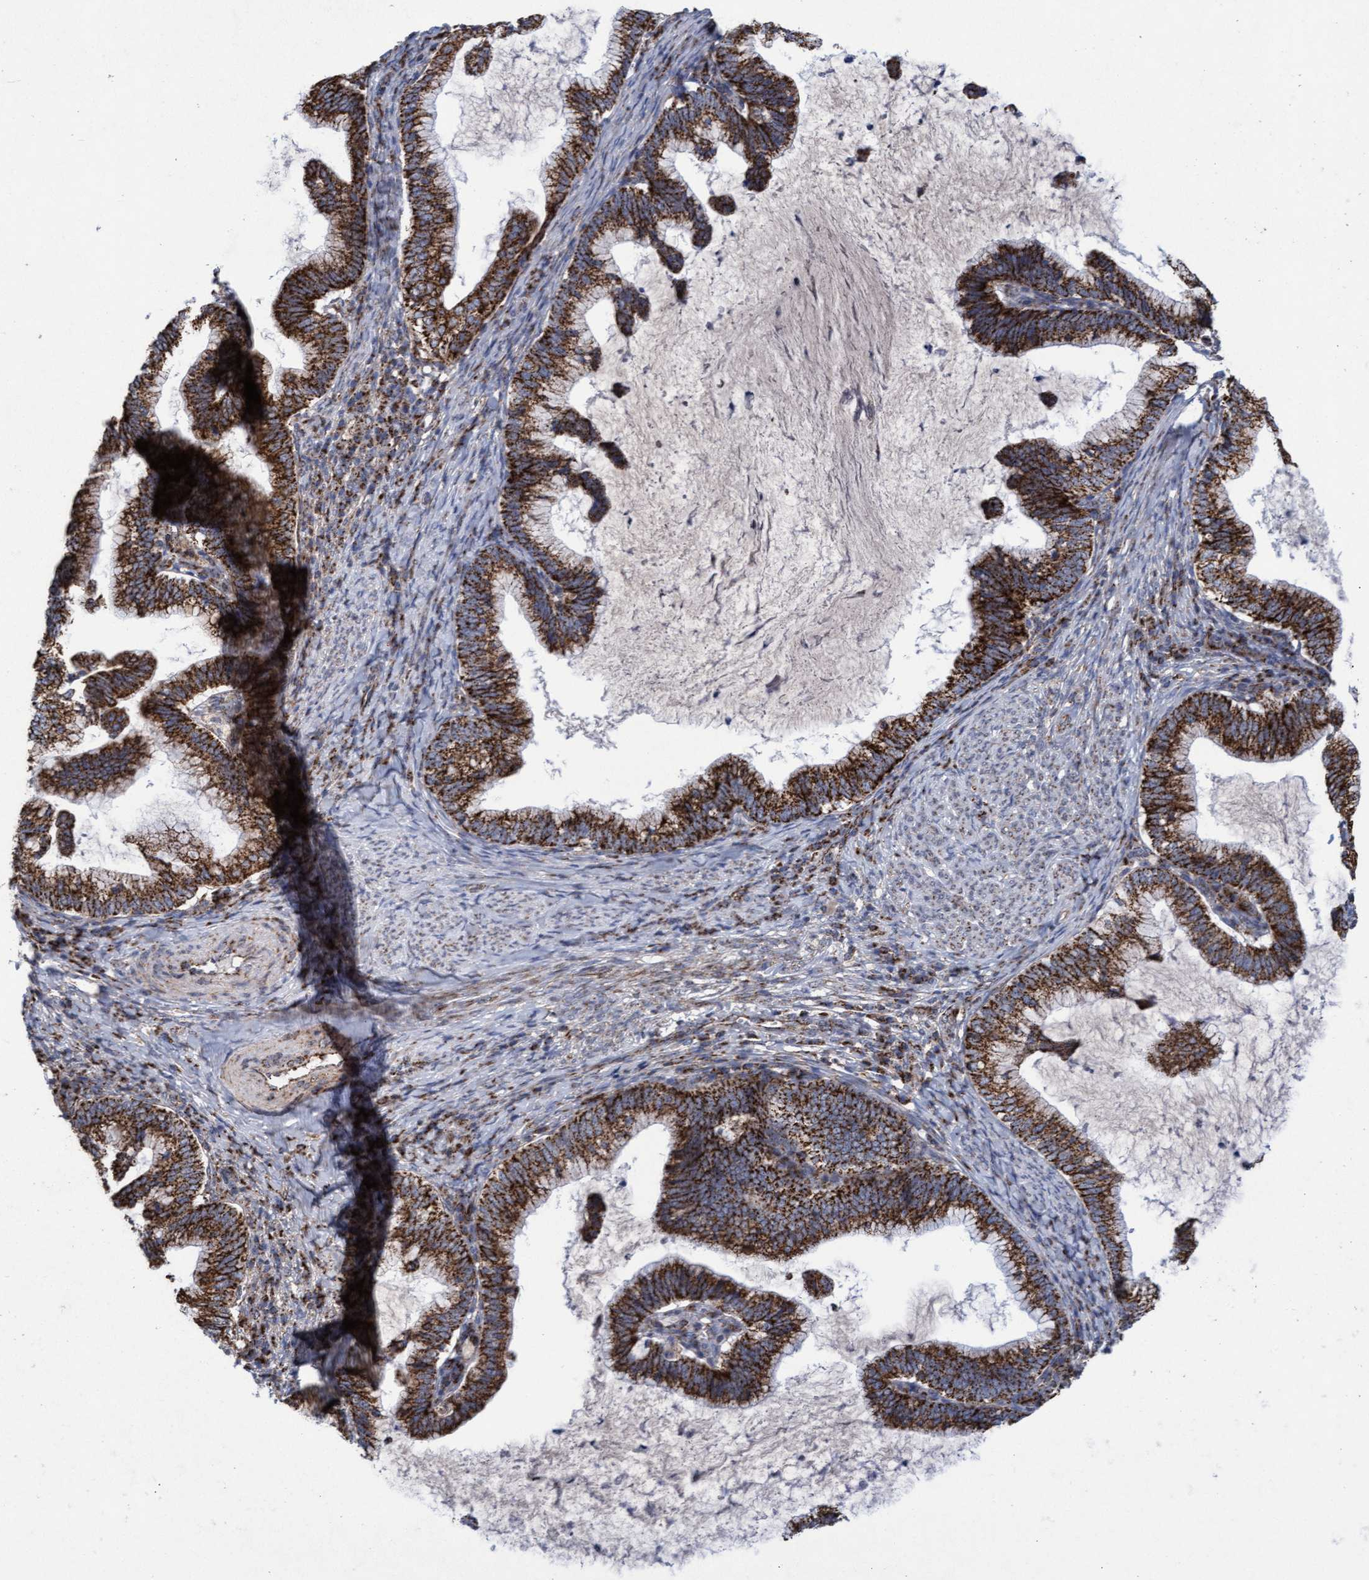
{"staining": {"intensity": "strong", "quantity": ">75%", "location": "cytoplasmic/membranous"}, "tissue": "cervical cancer", "cell_type": "Tumor cells", "image_type": "cancer", "snomed": [{"axis": "morphology", "description": "Adenocarcinoma, NOS"}, {"axis": "topography", "description": "Cervix"}], "caption": "Protein expression analysis of adenocarcinoma (cervical) shows strong cytoplasmic/membranous expression in approximately >75% of tumor cells.", "gene": "MRPL38", "patient": {"sex": "female", "age": 36}}